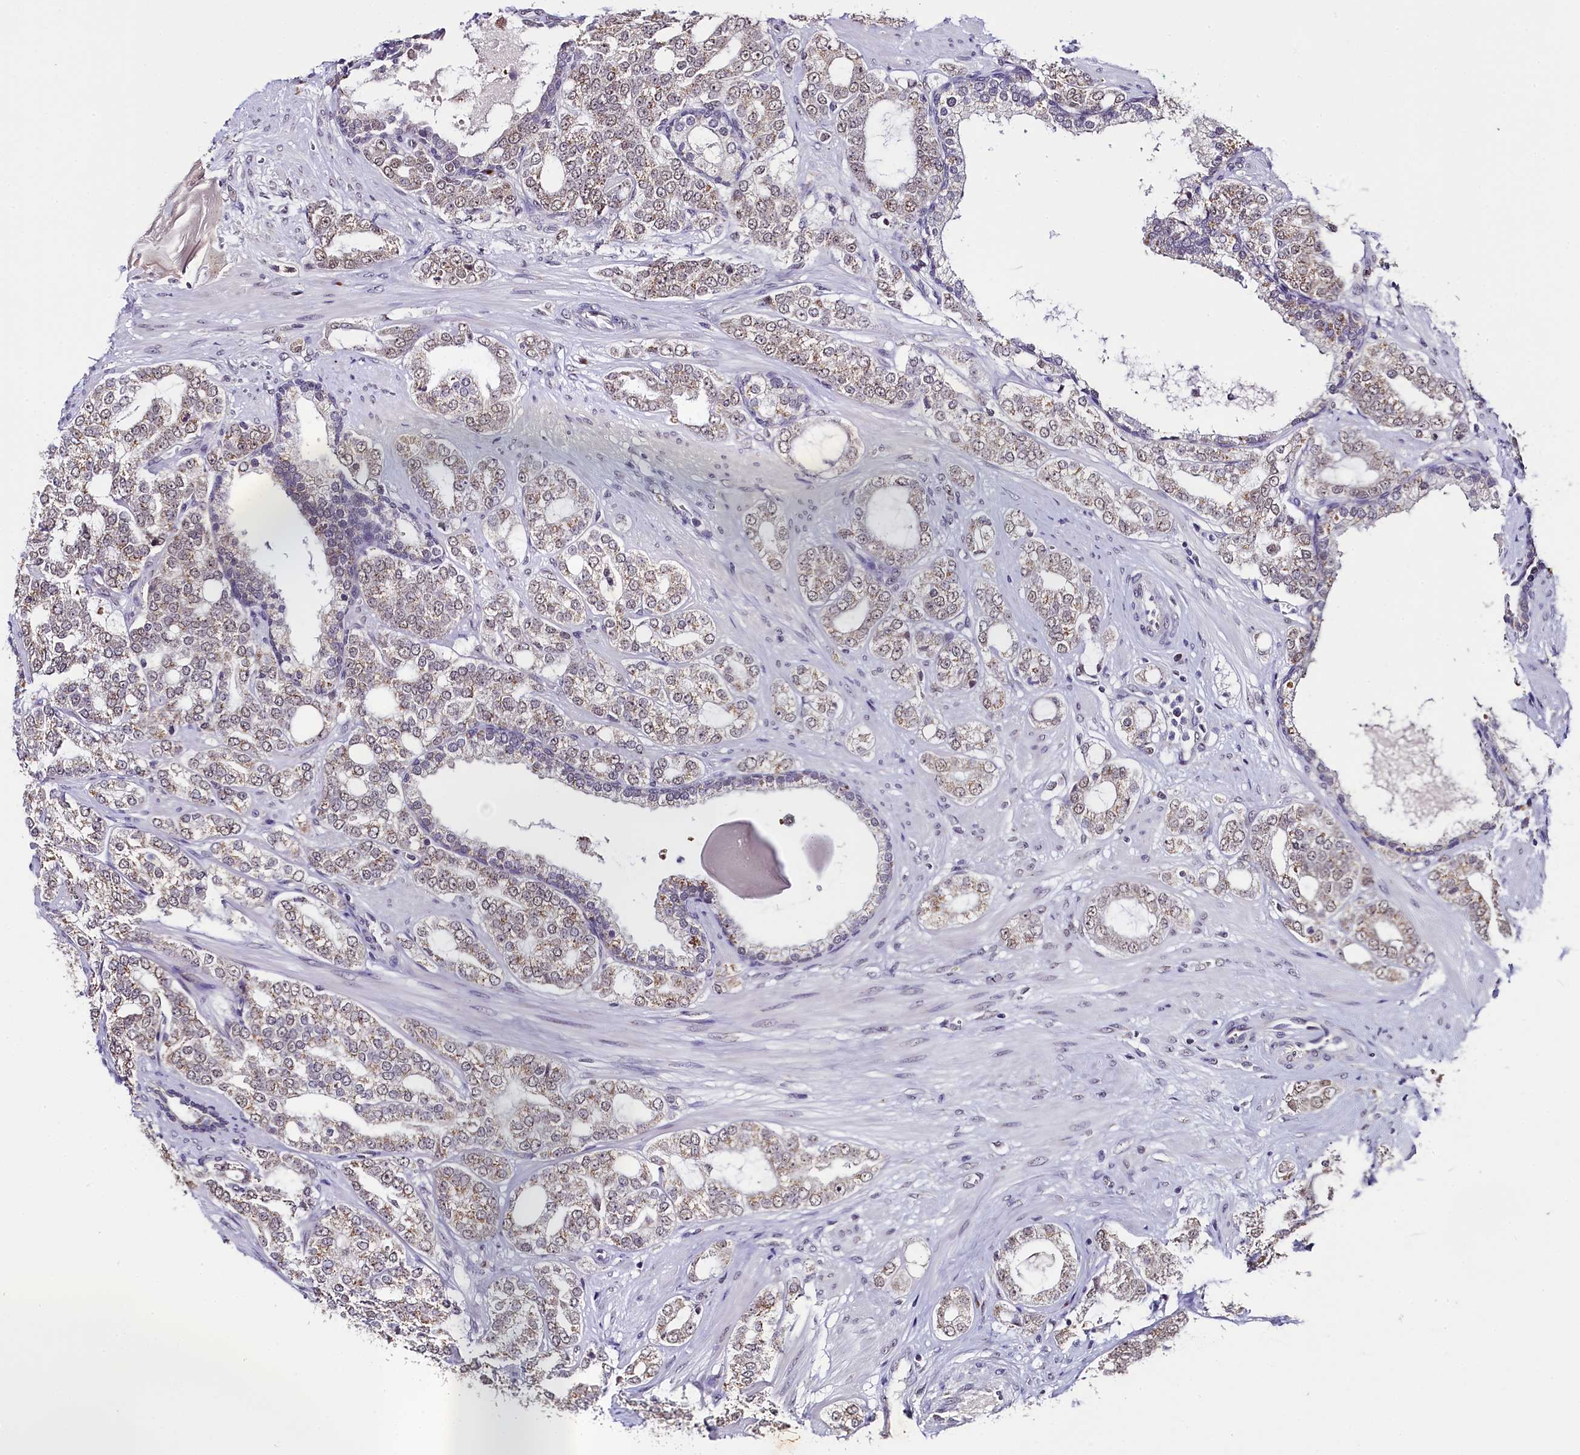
{"staining": {"intensity": "moderate", "quantity": "25%-75%", "location": "cytoplasmic/membranous"}, "tissue": "prostate cancer", "cell_type": "Tumor cells", "image_type": "cancer", "snomed": [{"axis": "morphology", "description": "Adenocarcinoma, High grade"}, {"axis": "topography", "description": "Prostate"}], "caption": "This is an image of IHC staining of prostate adenocarcinoma (high-grade), which shows moderate staining in the cytoplasmic/membranous of tumor cells.", "gene": "NCBP1", "patient": {"sex": "male", "age": 64}}